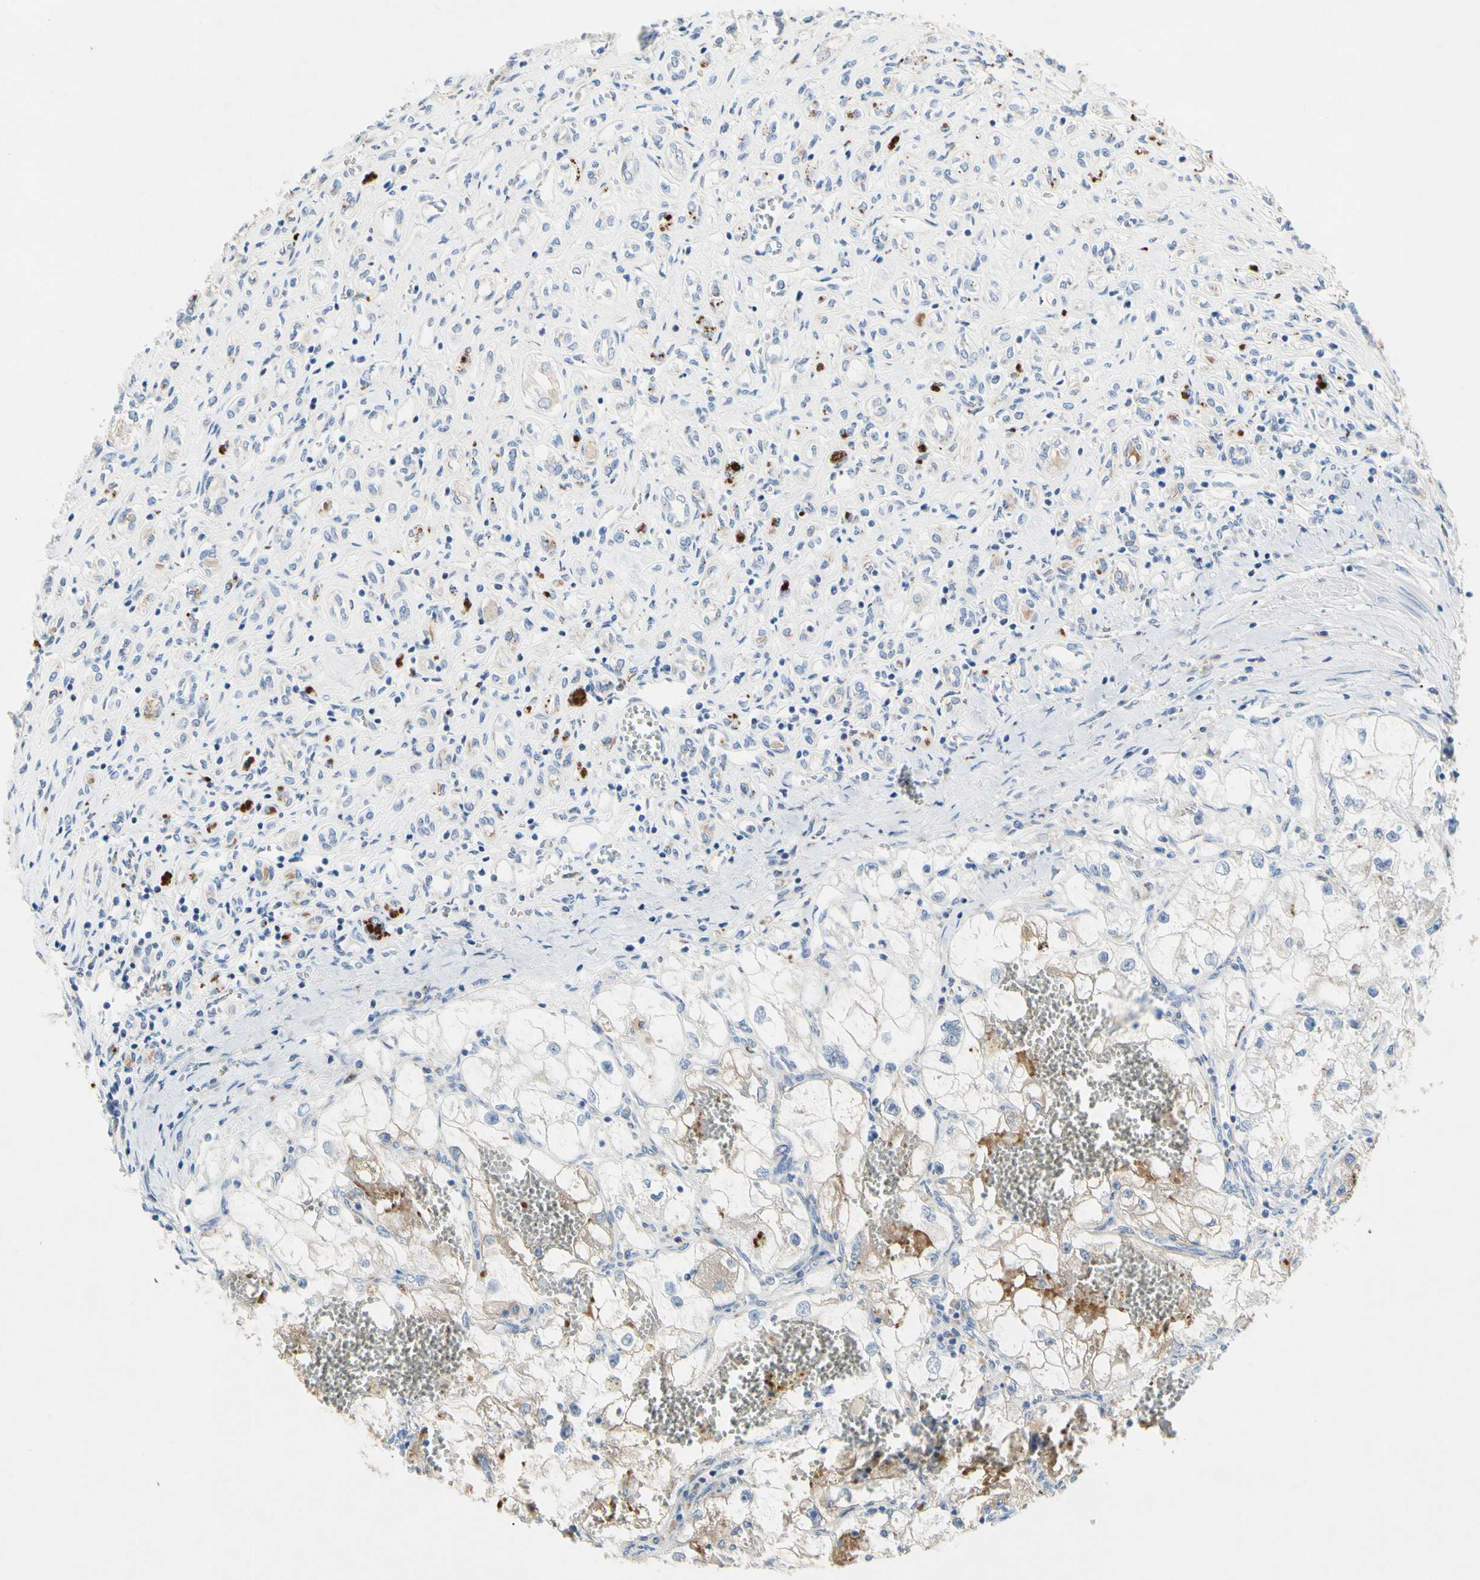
{"staining": {"intensity": "weak", "quantity": "<25%", "location": "cytoplasmic/membranous"}, "tissue": "renal cancer", "cell_type": "Tumor cells", "image_type": "cancer", "snomed": [{"axis": "morphology", "description": "Adenocarcinoma, NOS"}, {"axis": "topography", "description": "Kidney"}], "caption": "Immunohistochemical staining of adenocarcinoma (renal) demonstrates no significant staining in tumor cells.", "gene": "RETSAT", "patient": {"sex": "female", "age": 70}}